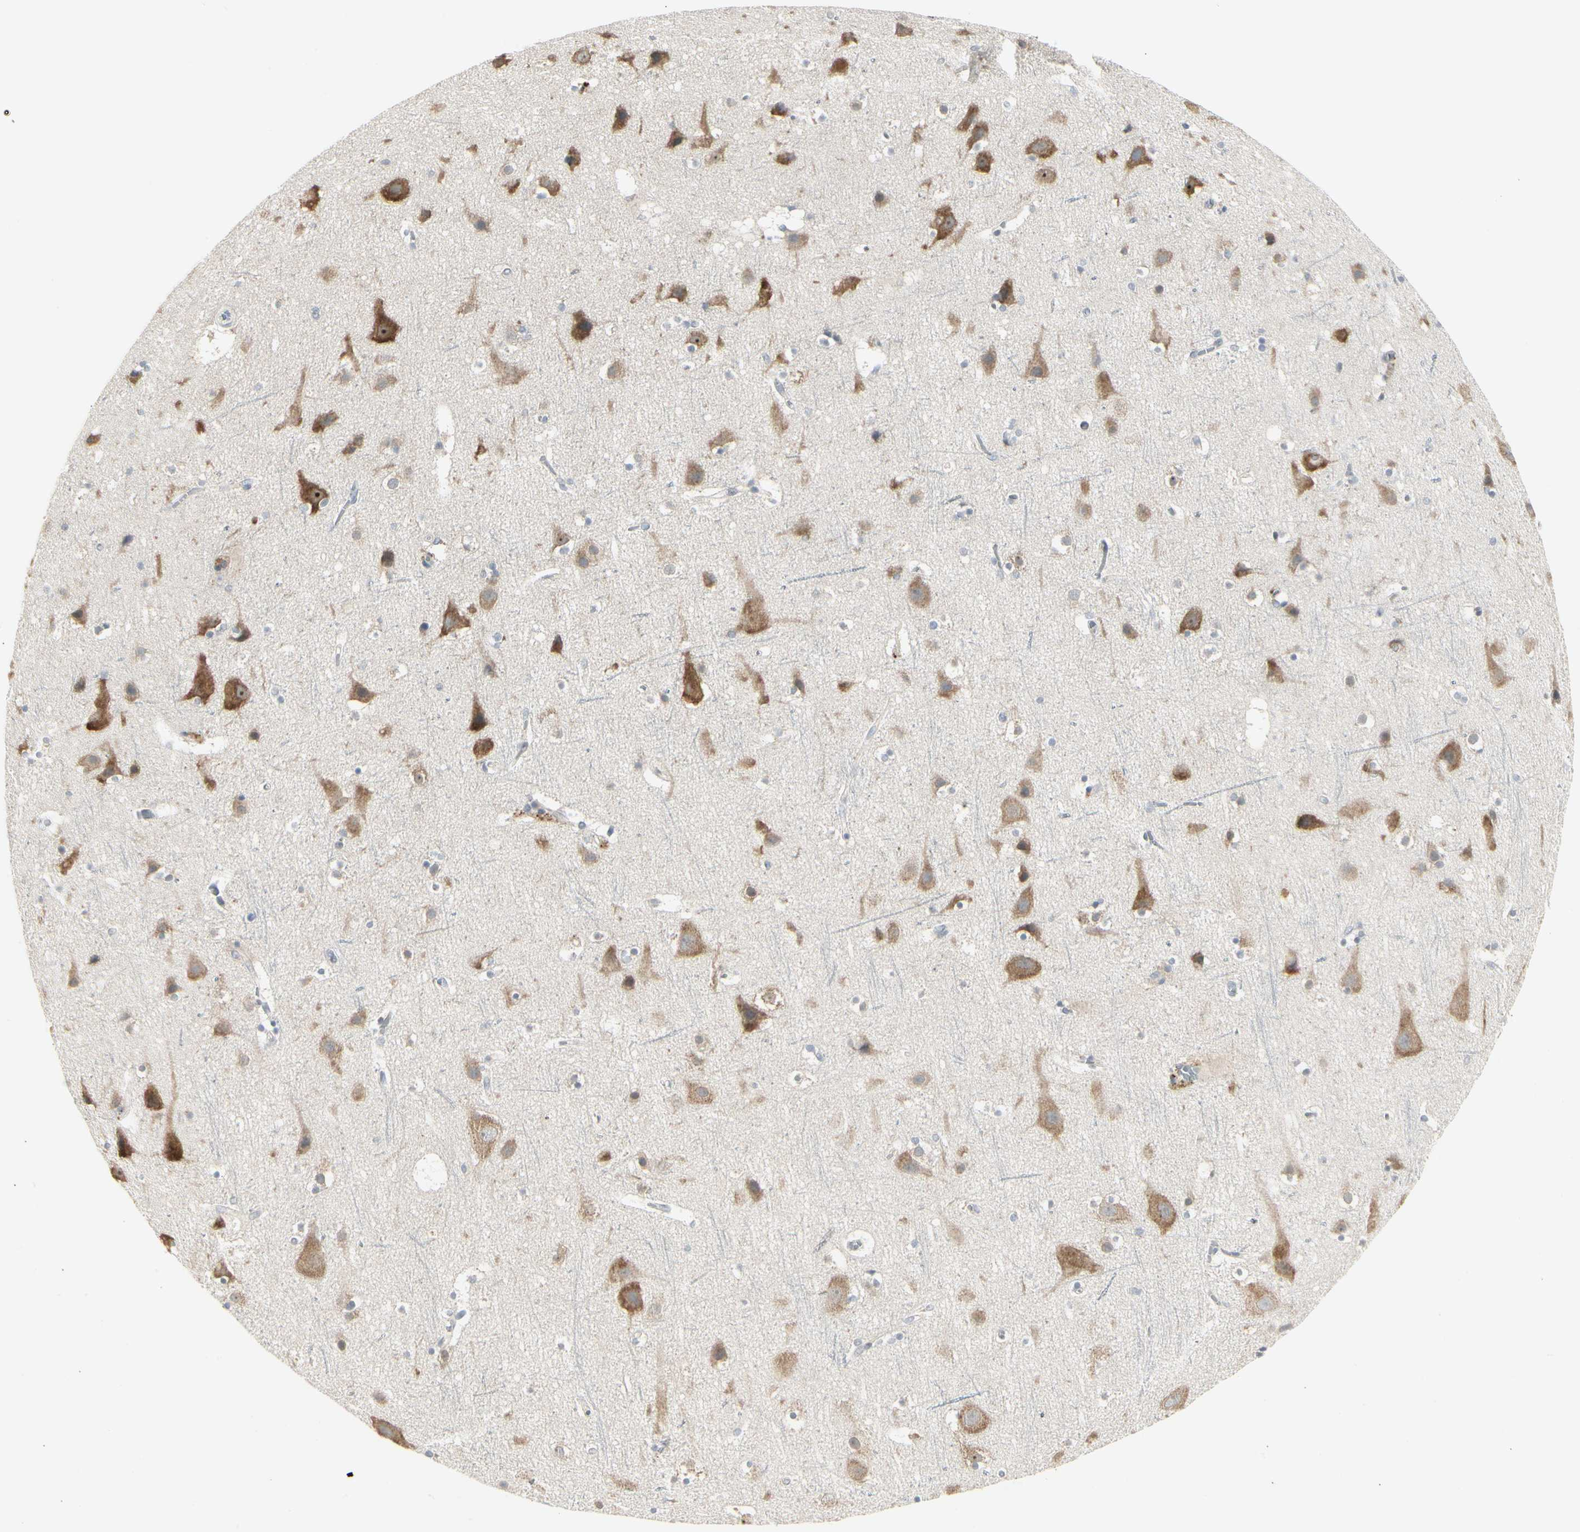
{"staining": {"intensity": "strong", "quantity": "25%-75%", "location": "cytoplasmic/membranous"}, "tissue": "cerebral cortex", "cell_type": "Endothelial cells", "image_type": "normal", "snomed": [{"axis": "morphology", "description": "Normal tissue, NOS"}, {"axis": "topography", "description": "Cerebral cortex"}], "caption": "Unremarkable cerebral cortex reveals strong cytoplasmic/membranous staining in approximately 25%-75% of endothelial cells, visualized by immunohistochemistry.", "gene": "GRN", "patient": {"sex": "male", "age": 45}}